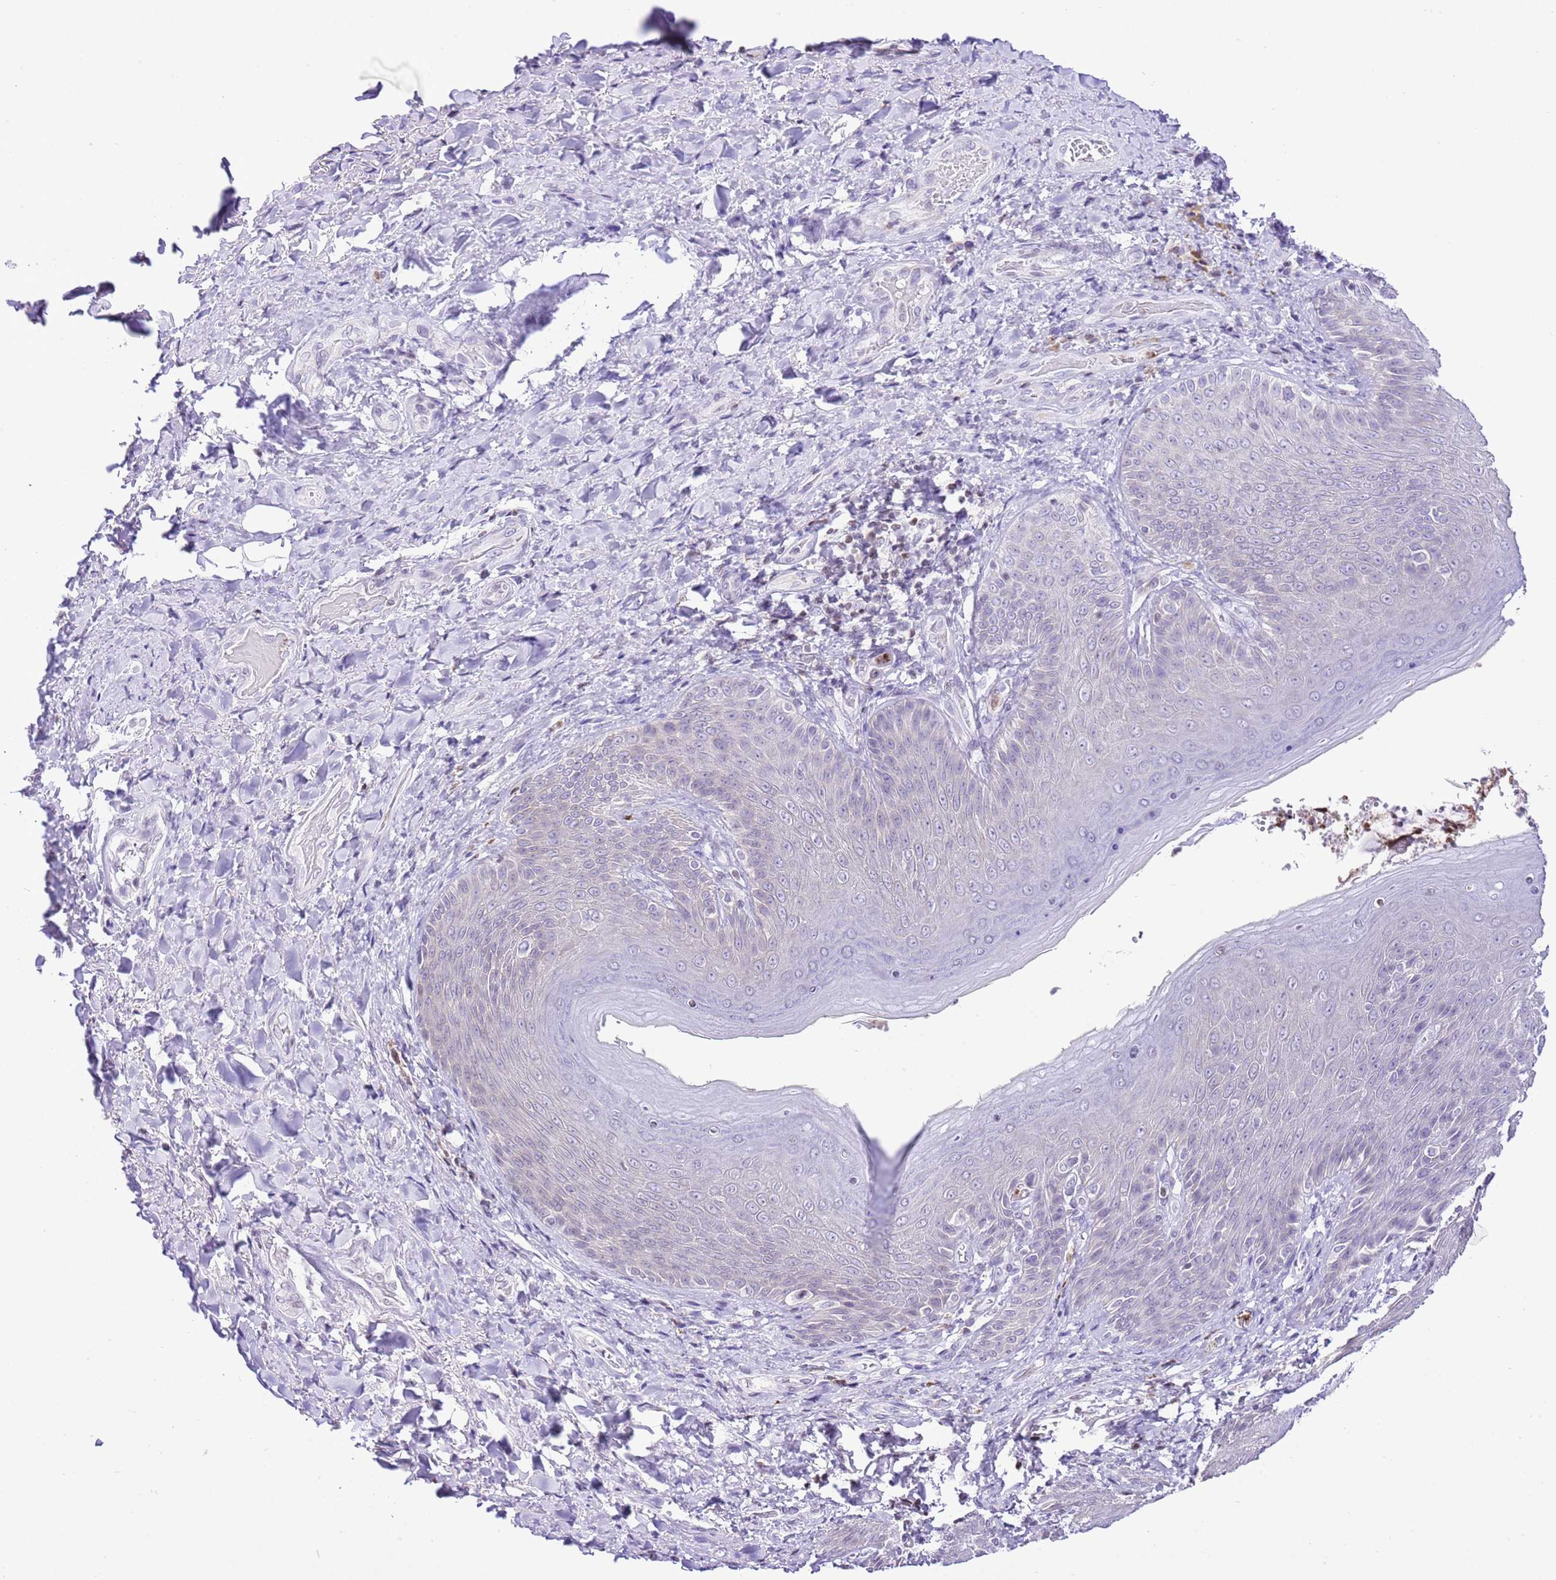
{"staining": {"intensity": "negative", "quantity": "none", "location": "none"}, "tissue": "skin", "cell_type": "Epidermal cells", "image_type": "normal", "snomed": [{"axis": "morphology", "description": "Normal tissue, NOS"}, {"axis": "topography", "description": "Anal"}], "caption": "Immunohistochemistry (IHC) micrograph of normal human skin stained for a protein (brown), which shows no staining in epidermal cells. (Brightfield microscopy of DAB immunohistochemistry at high magnification).", "gene": "PRR15", "patient": {"sex": "female", "age": 89}}